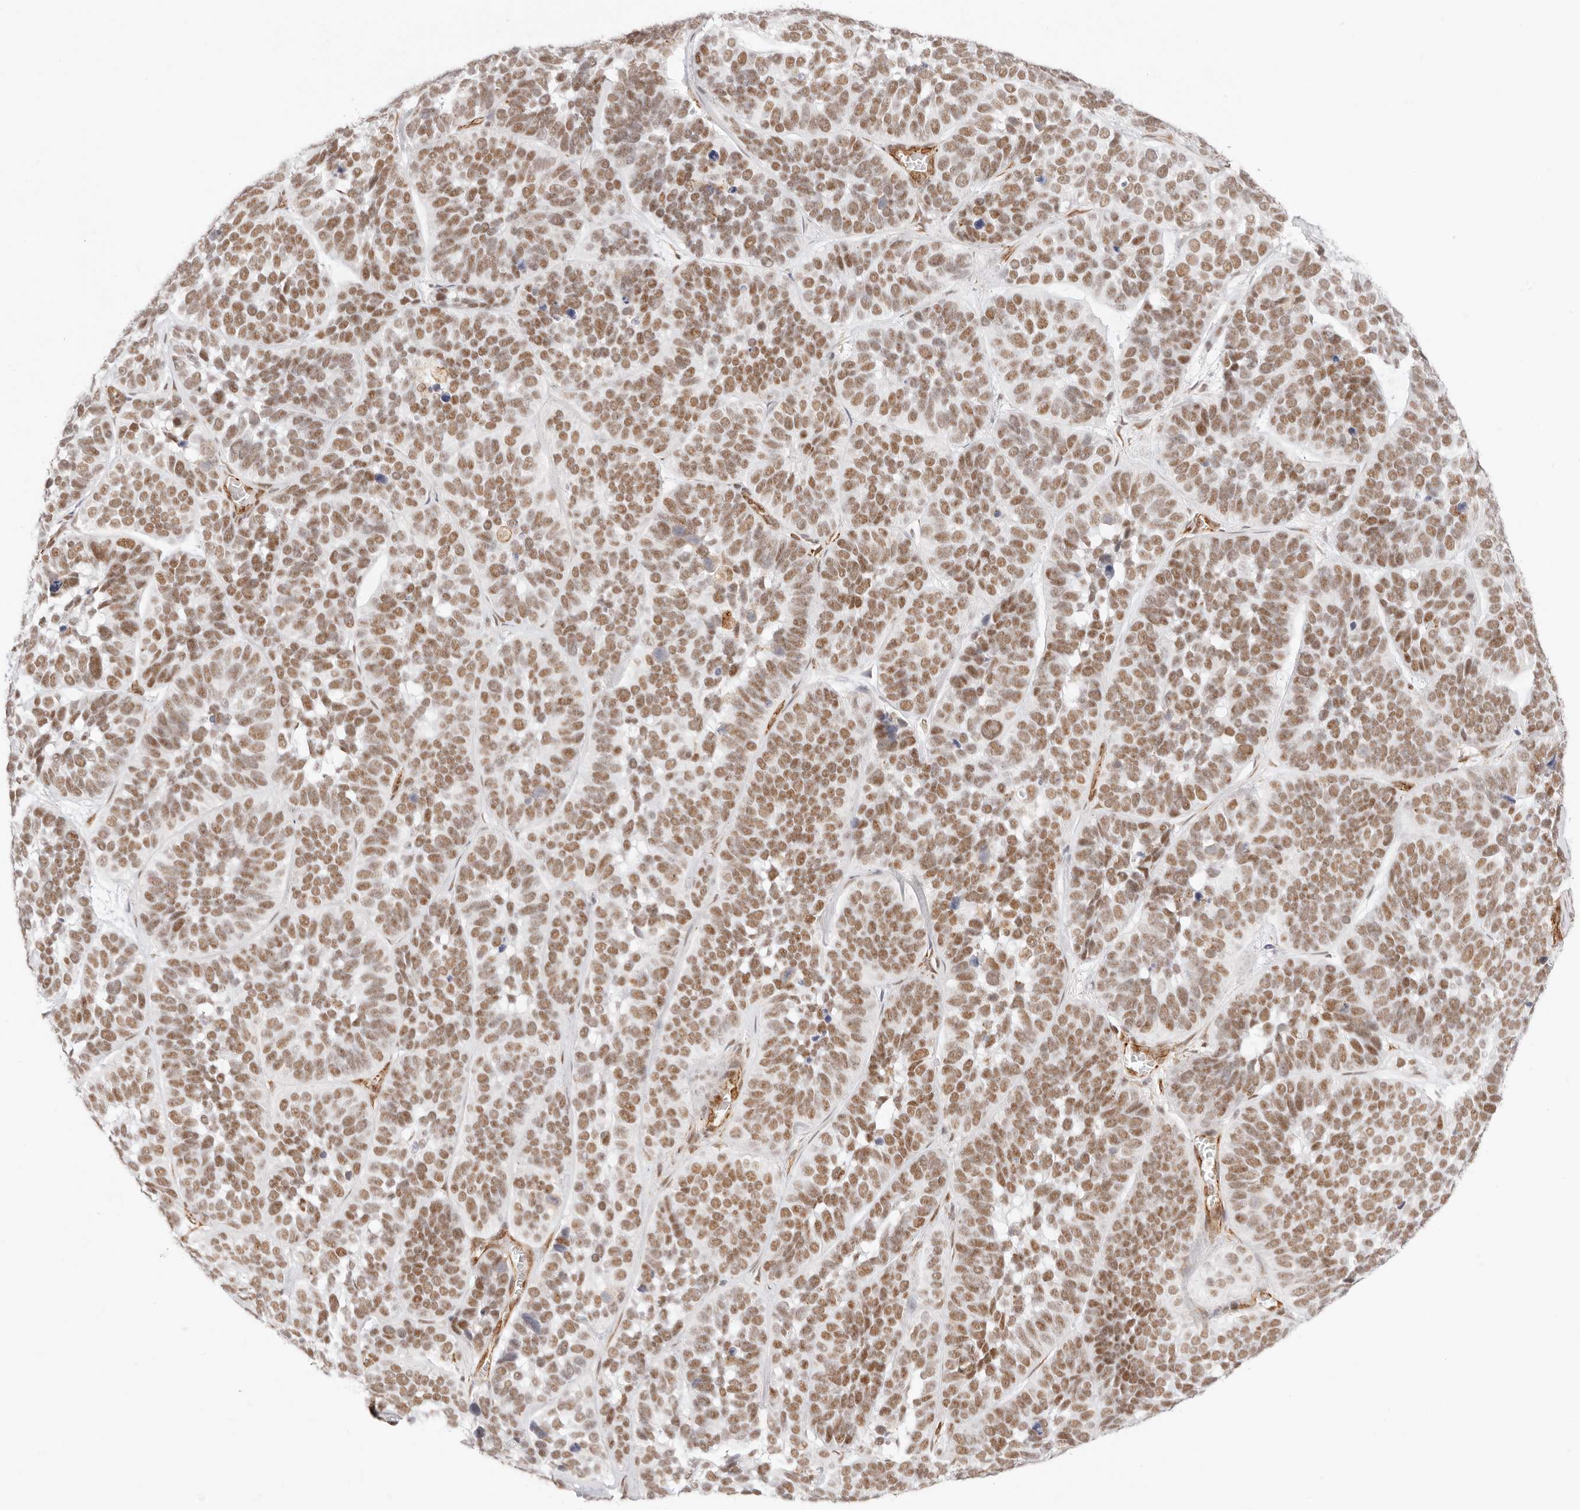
{"staining": {"intensity": "moderate", "quantity": ">75%", "location": "nuclear"}, "tissue": "skin cancer", "cell_type": "Tumor cells", "image_type": "cancer", "snomed": [{"axis": "morphology", "description": "Basal cell carcinoma"}, {"axis": "topography", "description": "Skin"}], "caption": "Skin cancer stained for a protein (brown) shows moderate nuclear positive expression in about >75% of tumor cells.", "gene": "ZC3H11A", "patient": {"sex": "male", "age": 62}}